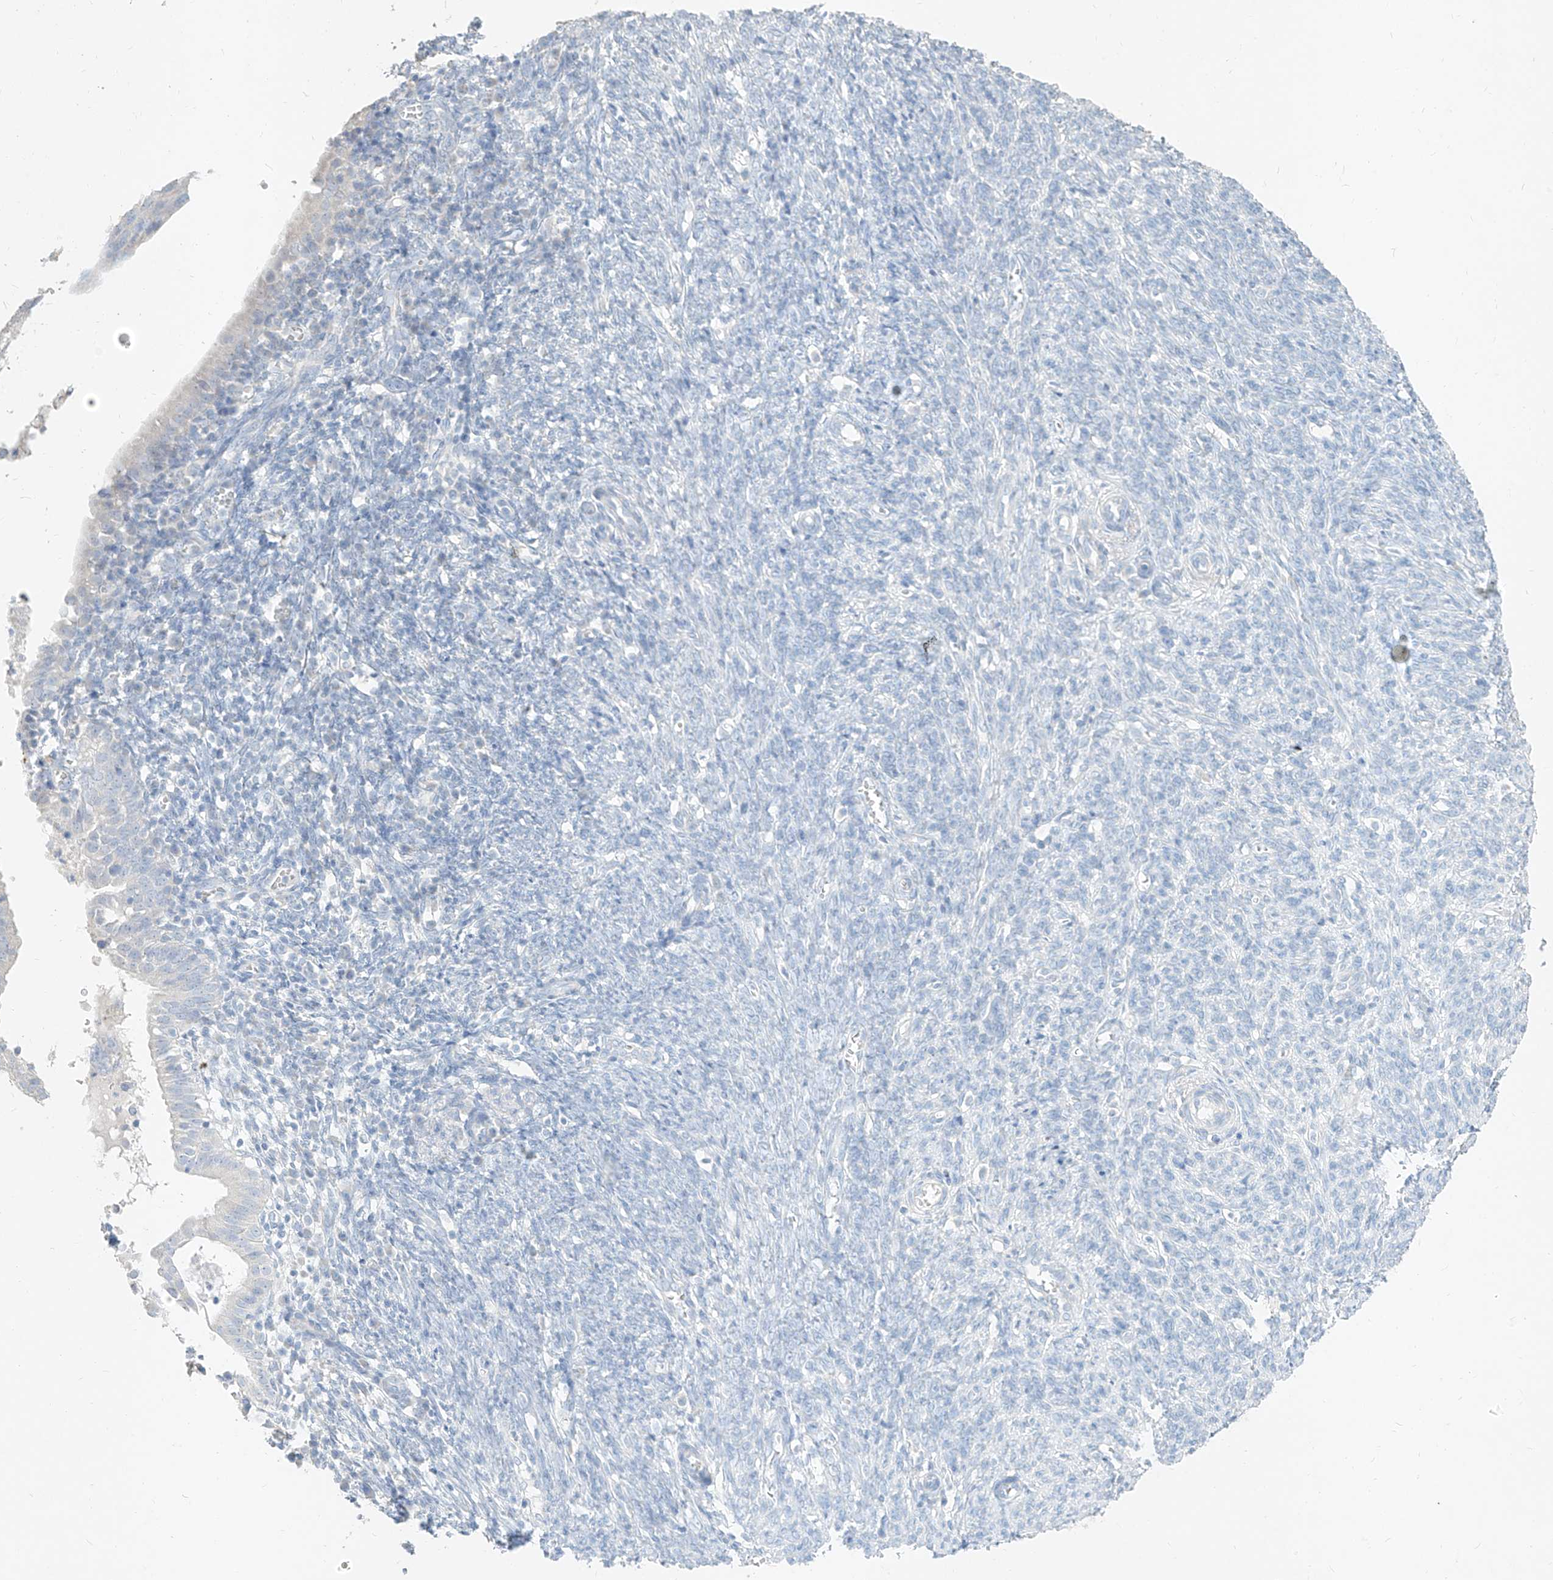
{"staining": {"intensity": "negative", "quantity": "none", "location": "none"}, "tissue": "endometrial cancer", "cell_type": "Tumor cells", "image_type": "cancer", "snomed": [{"axis": "morphology", "description": "Adenocarcinoma, NOS"}, {"axis": "topography", "description": "Uterus"}], "caption": "Endometrial adenocarcinoma was stained to show a protein in brown. There is no significant positivity in tumor cells. (Brightfield microscopy of DAB immunohistochemistry at high magnification).", "gene": "ZZEF1", "patient": {"sex": "female", "age": 77}}